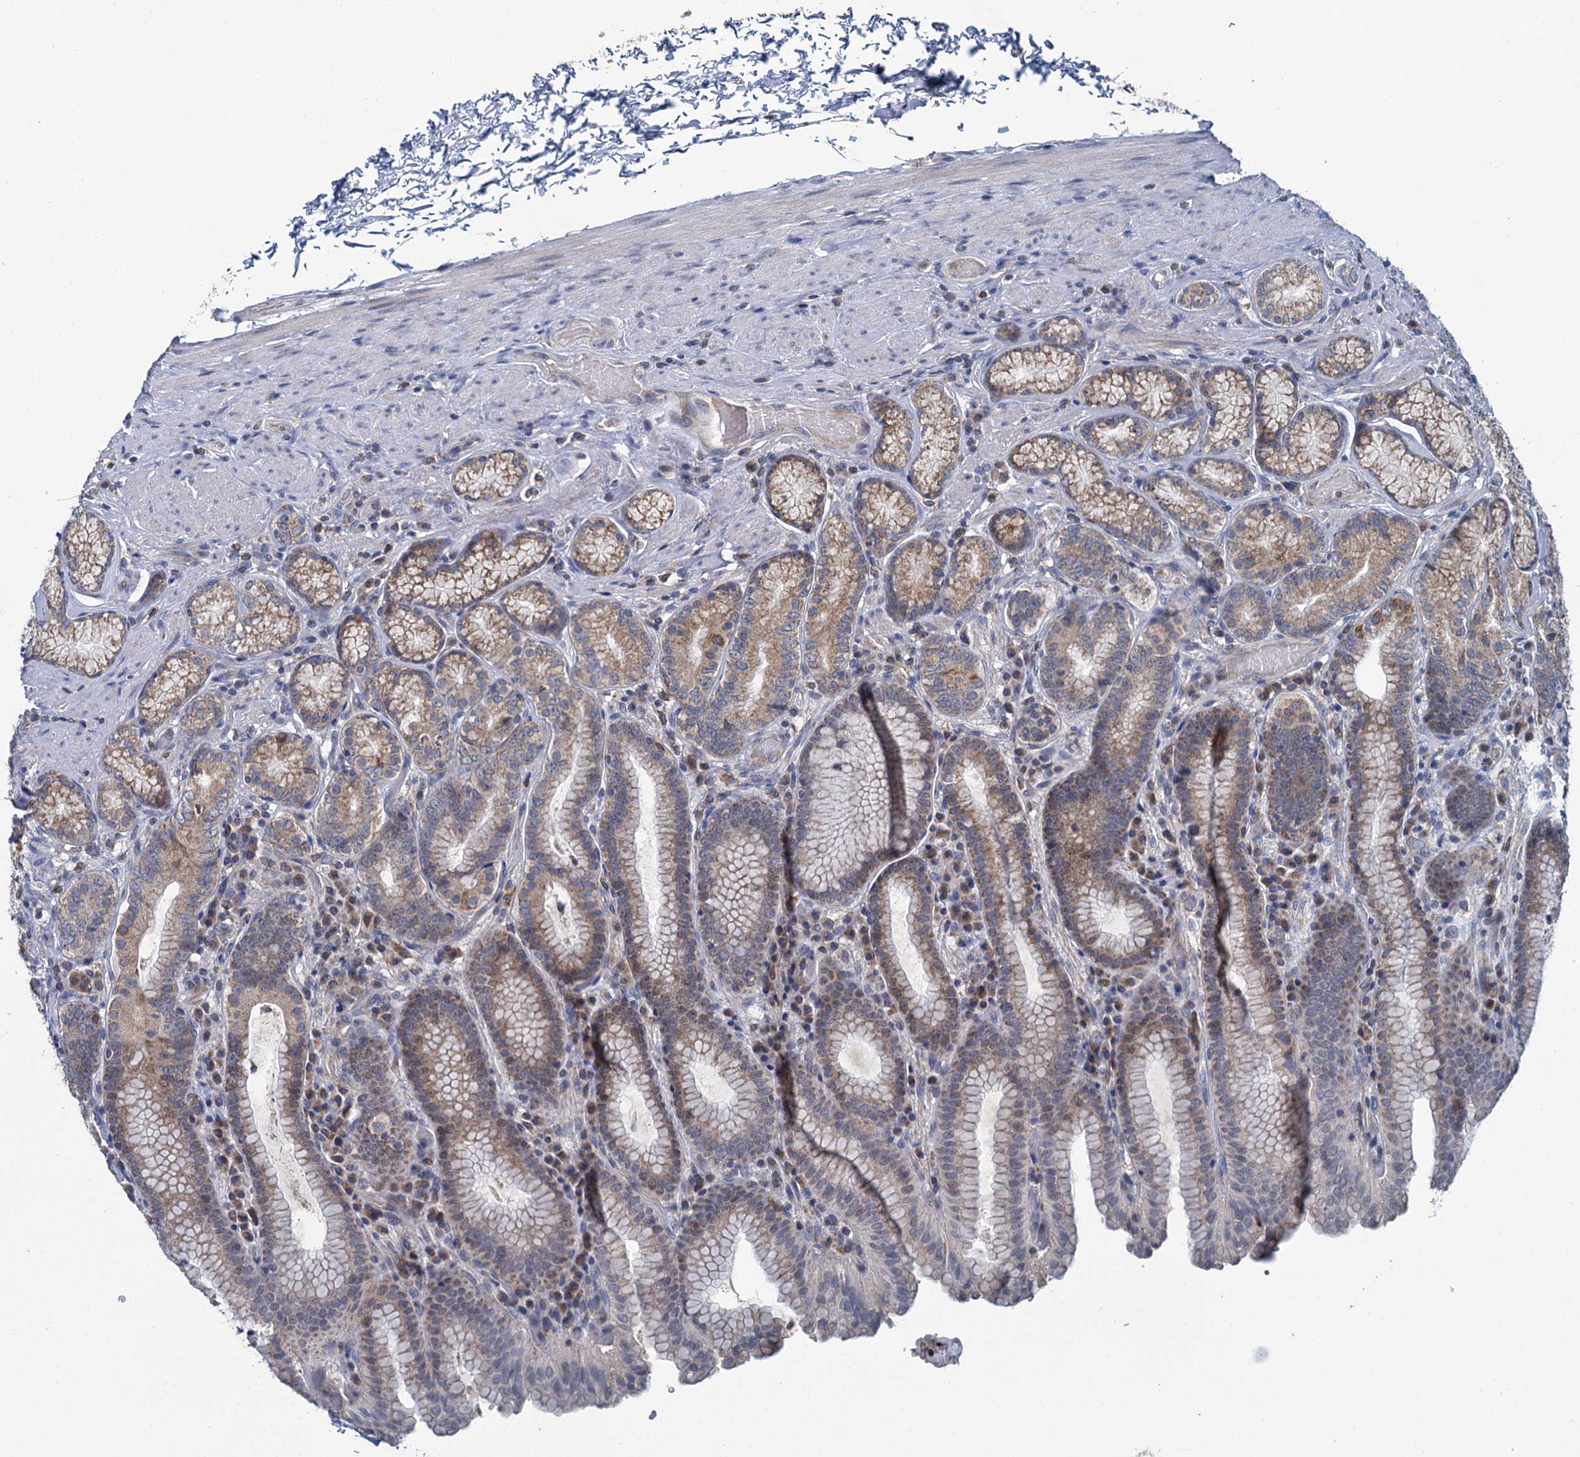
{"staining": {"intensity": "moderate", "quantity": "25%-75%", "location": "cytoplasmic/membranous"}, "tissue": "stomach", "cell_type": "Glandular cells", "image_type": "normal", "snomed": [{"axis": "morphology", "description": "Normal tissue, NOS"}, {"axis": "topography", "description": "Stomach, upper"}, {"axis": "topography", "description": "Stomach, lower"}], "caption": "An immunohistochemistry micrograph of normal tissue is shown. Protein staining in brown highlights moderate cytoplasmic/membranous positivity in stomach within glandular cells.", "gene": "METTL4", "patient": {"sex": "female", "age": 76}}